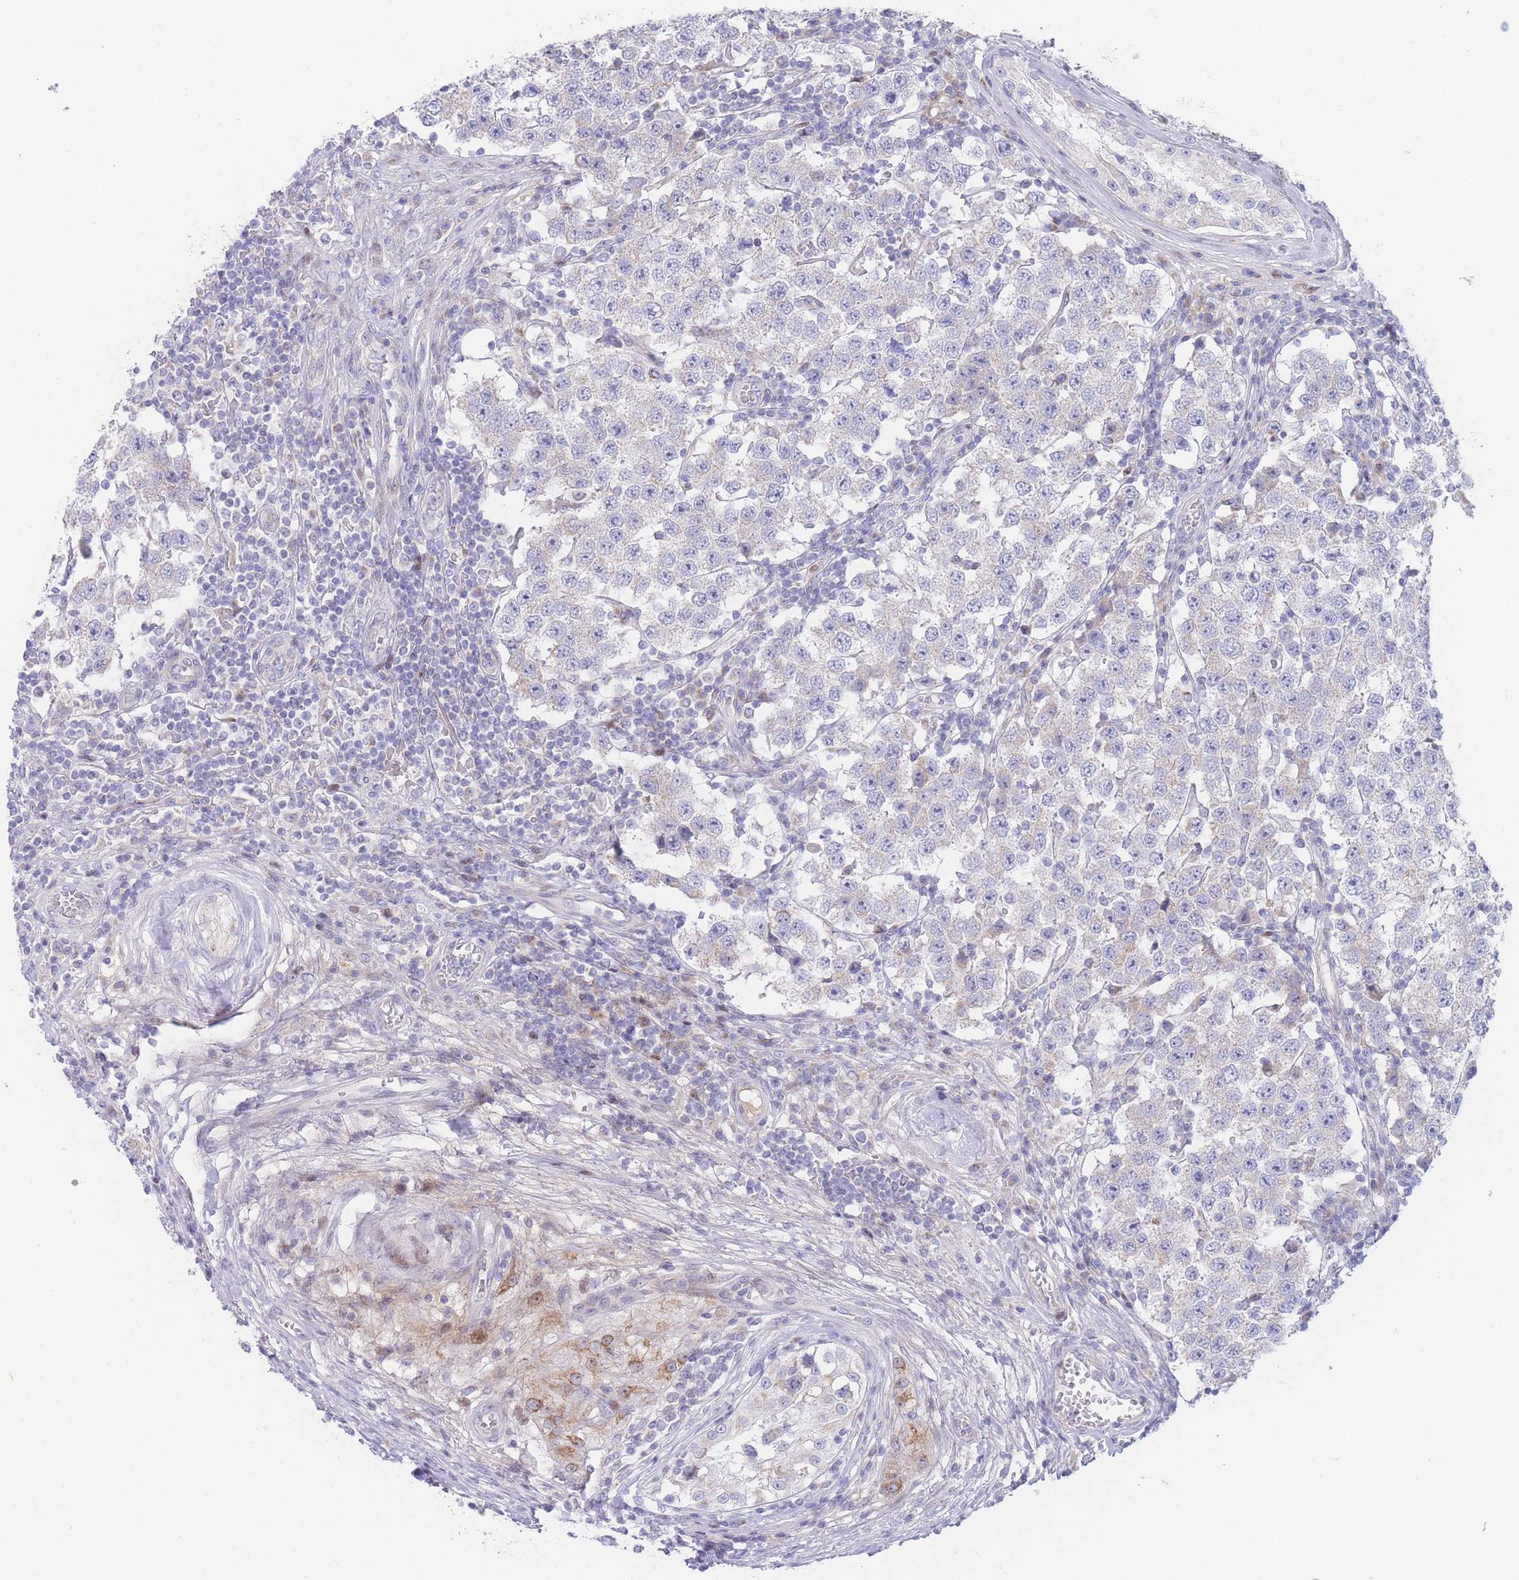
{"staining": {"intensity": "negative", "quantity": "none", "location": "none"}, "tissue": "testis cancer", "cell_type": "Tumor cells", "image_type": "cancer", "snomed": [{"axis": "morphology", "description": "Seminoma, NOS"}, {"axis": "topography", "description": "Testis"}], "caption": "Immunohistochemistry of human seminoma (testis) displays no expression in tumor cells.", "gene": "GPAM", "patient": {"sex": "male", "age": 34}}